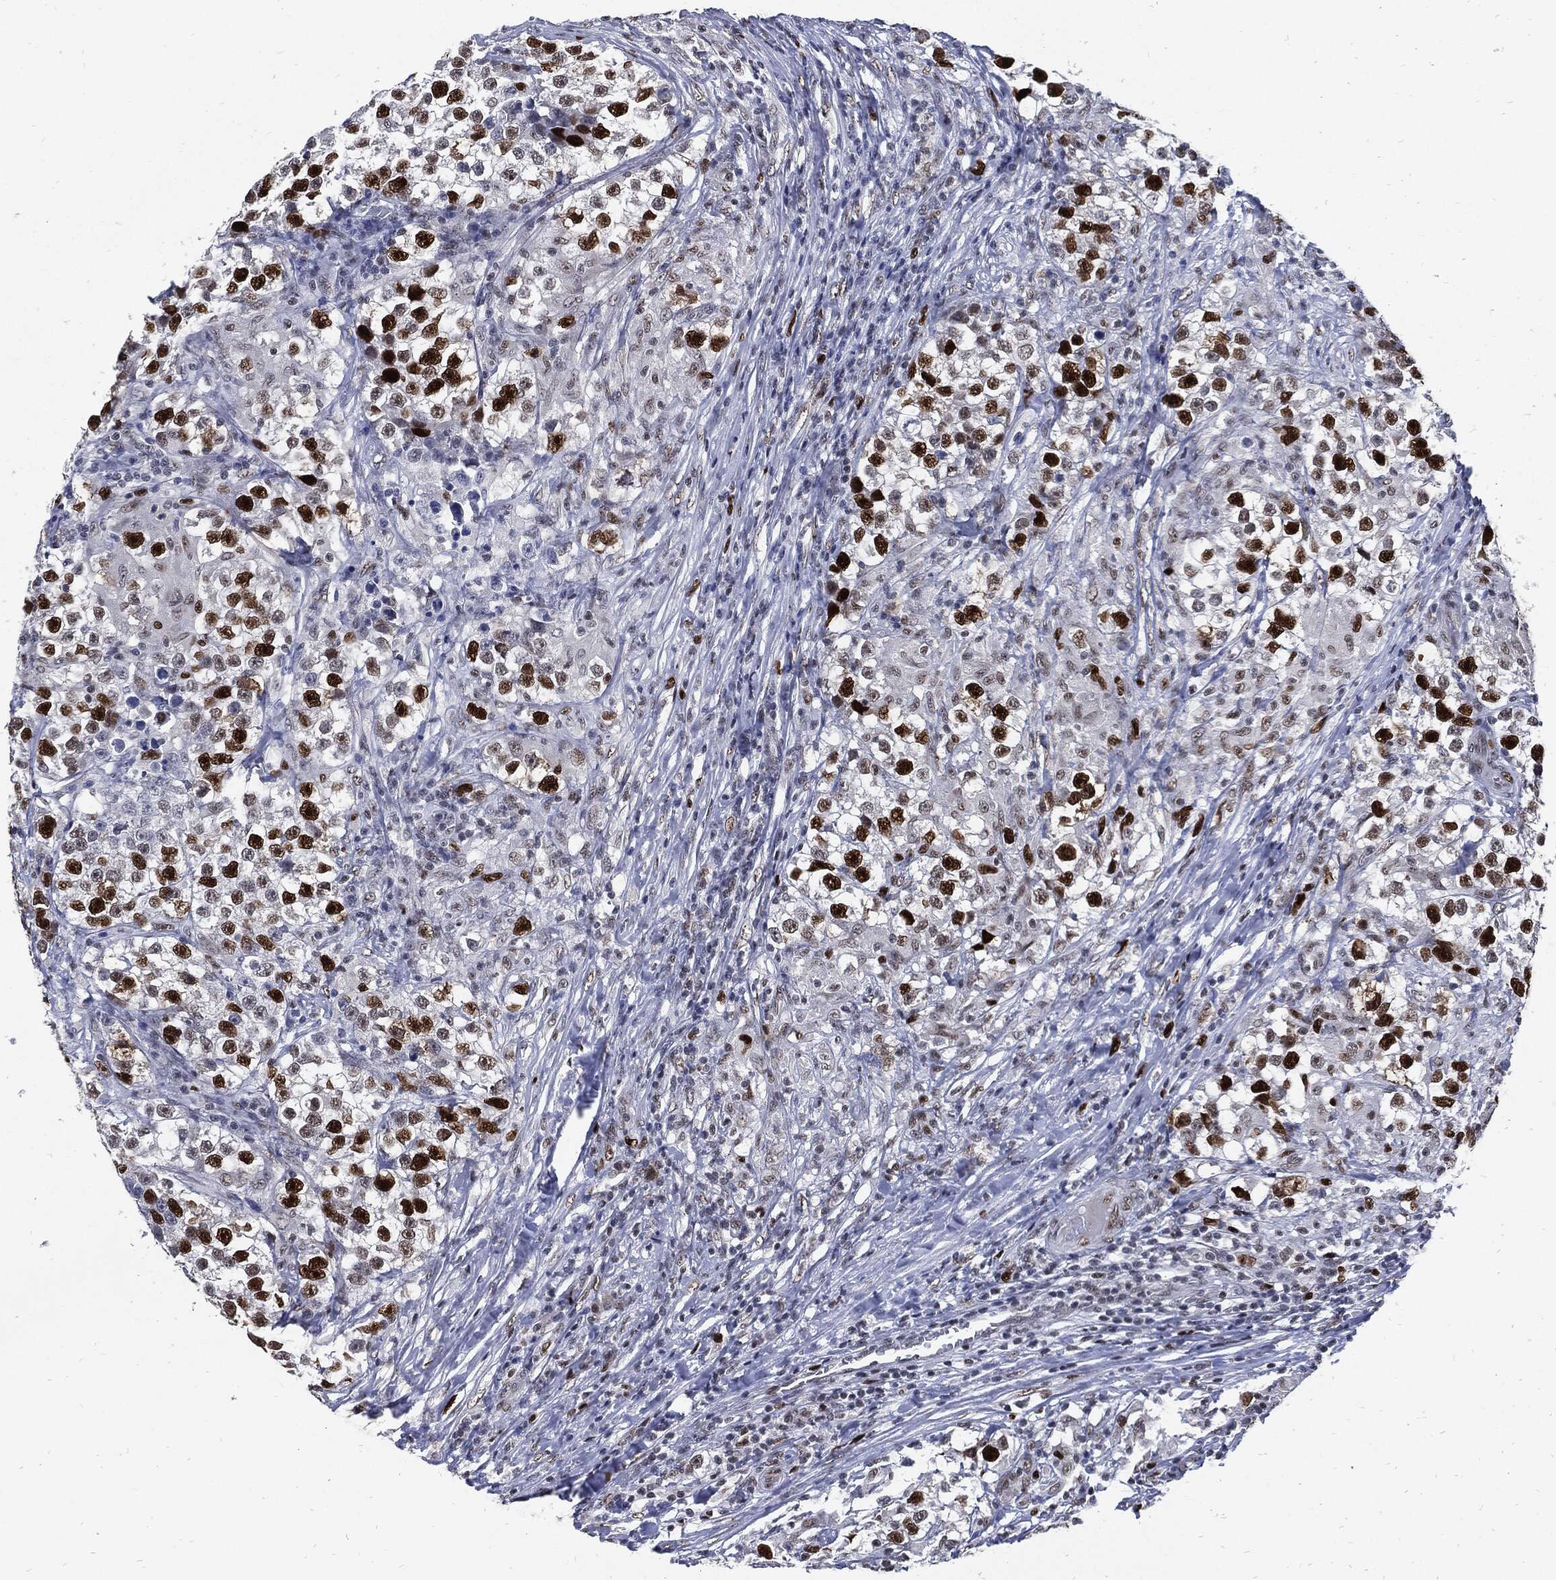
{"staining": {"intensity": "strong", "quantity": "25%-75%", "location": "nuclear"}, "tissue": "testis cancer", "cell_type": "Tumor cells", "image_type": "cancer", "snomed": [{"axis": "morphology", "description": "Seminoma, NOS"}, {"axis": "topography", "description": "Testis"}], "caption": "Immunohistochemistry (IHC) (DAB (3,3'-diaminobenzidine)) staining of human seminoma (testis) reveals strong nuclear protein staining in approximately 25%-75% of tumor cells. The staining is performed using DAB (3,3'-diaminobenzidine) brown chromogen to label protein expression. The nuclei are counter-stained blue using hematoxylin.", "gene": "NBN", "patient": {"sex": "male", "age": 46}}